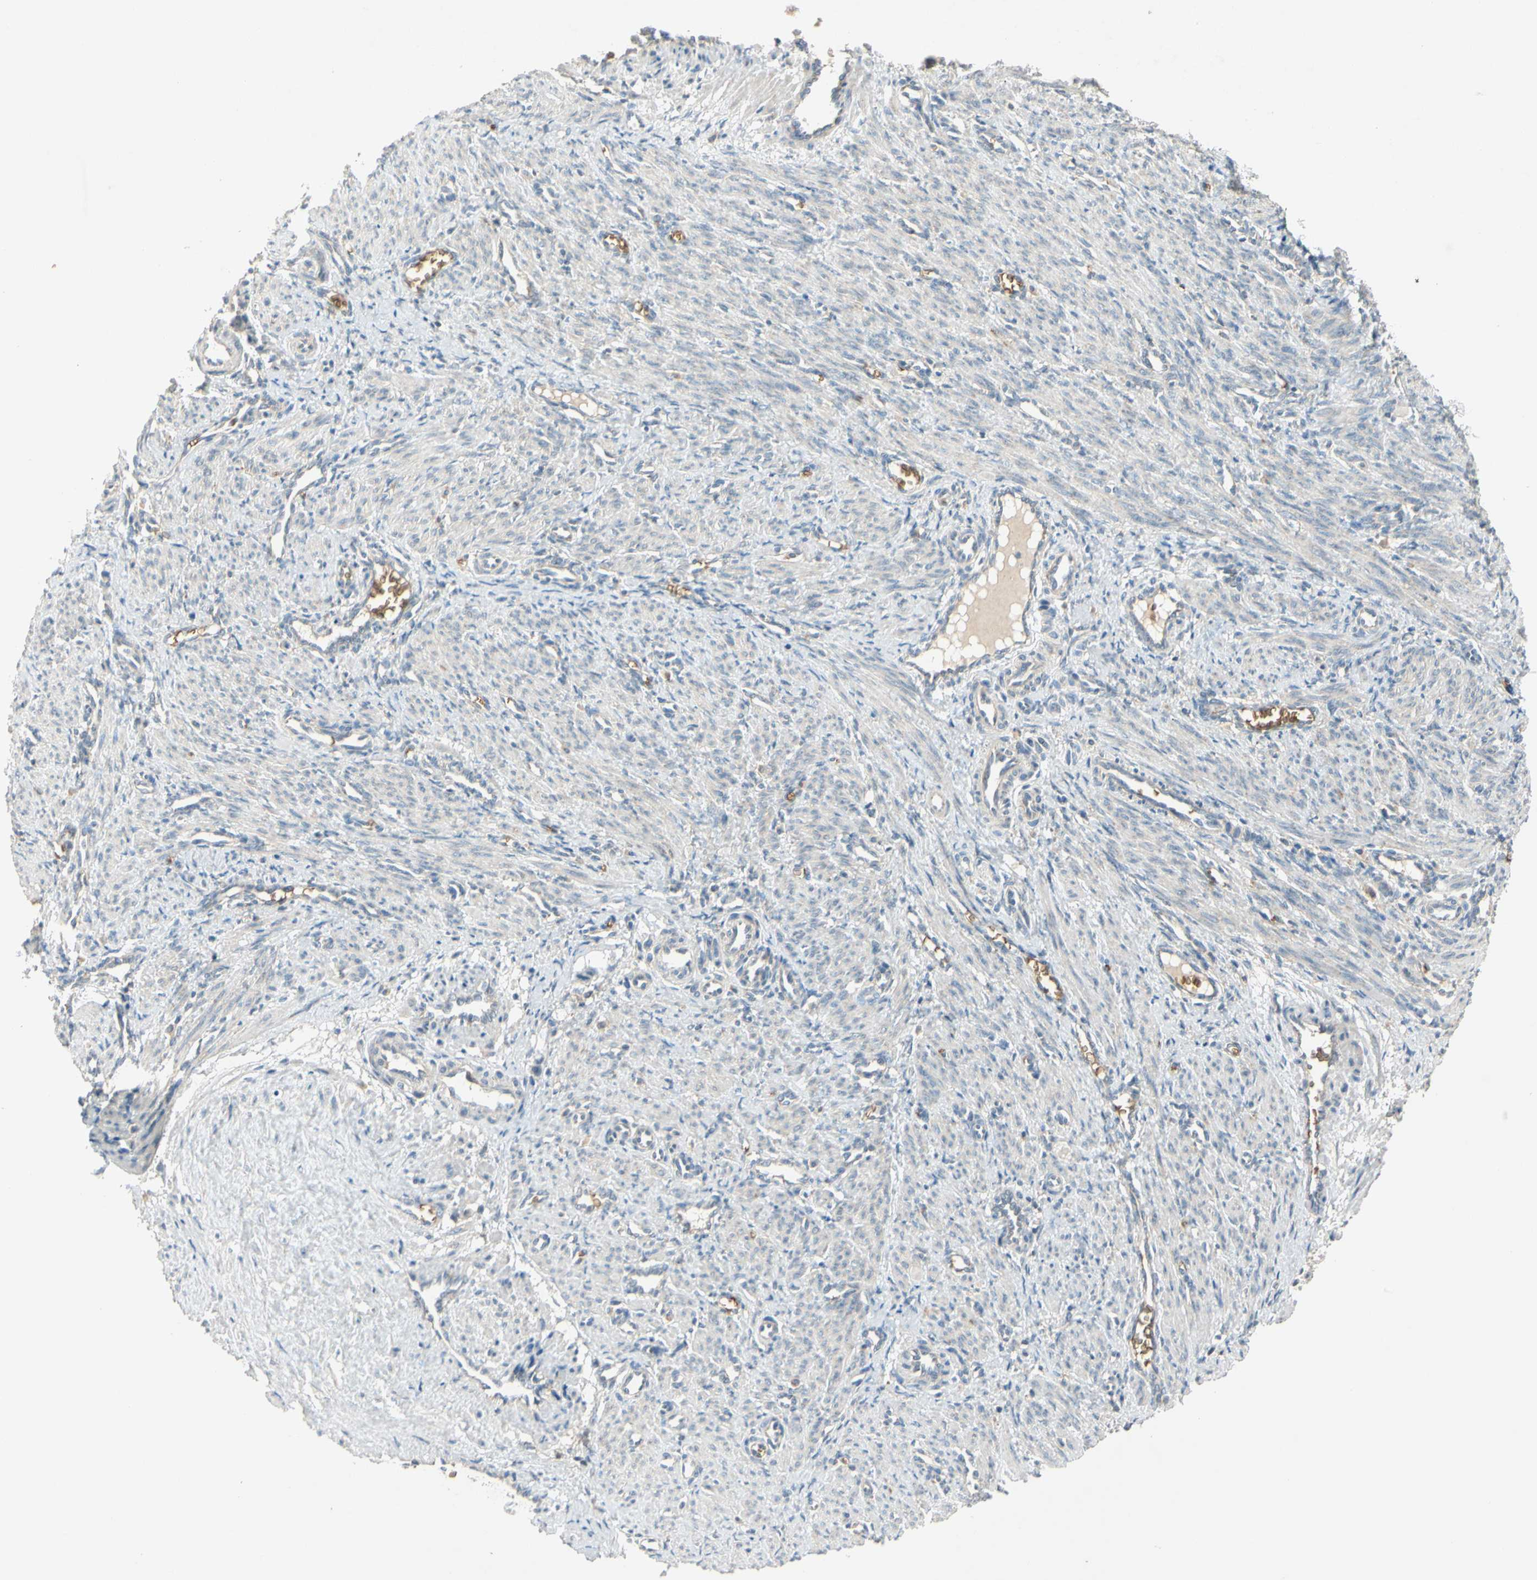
{"staining": {"intensity": "weak", "quantity": "<25%", "location": "cytoplasmic/membranous"}, "tissue": "smooth muscle", "cell_type": "Smooth muscle cells", "image_type": "normal", "snomed": [{"axis": "morphology", "description": "Normal tissue, NOS"}, {"axis": "topography", "description": "Endometrium"}], "caption": "Benign smooth muscle was stained to show a protein in brown. There is no significant positivity in smooth muscle cells.", "gene": "GYPC", "patient": {"sex": "female", "age": 33}}